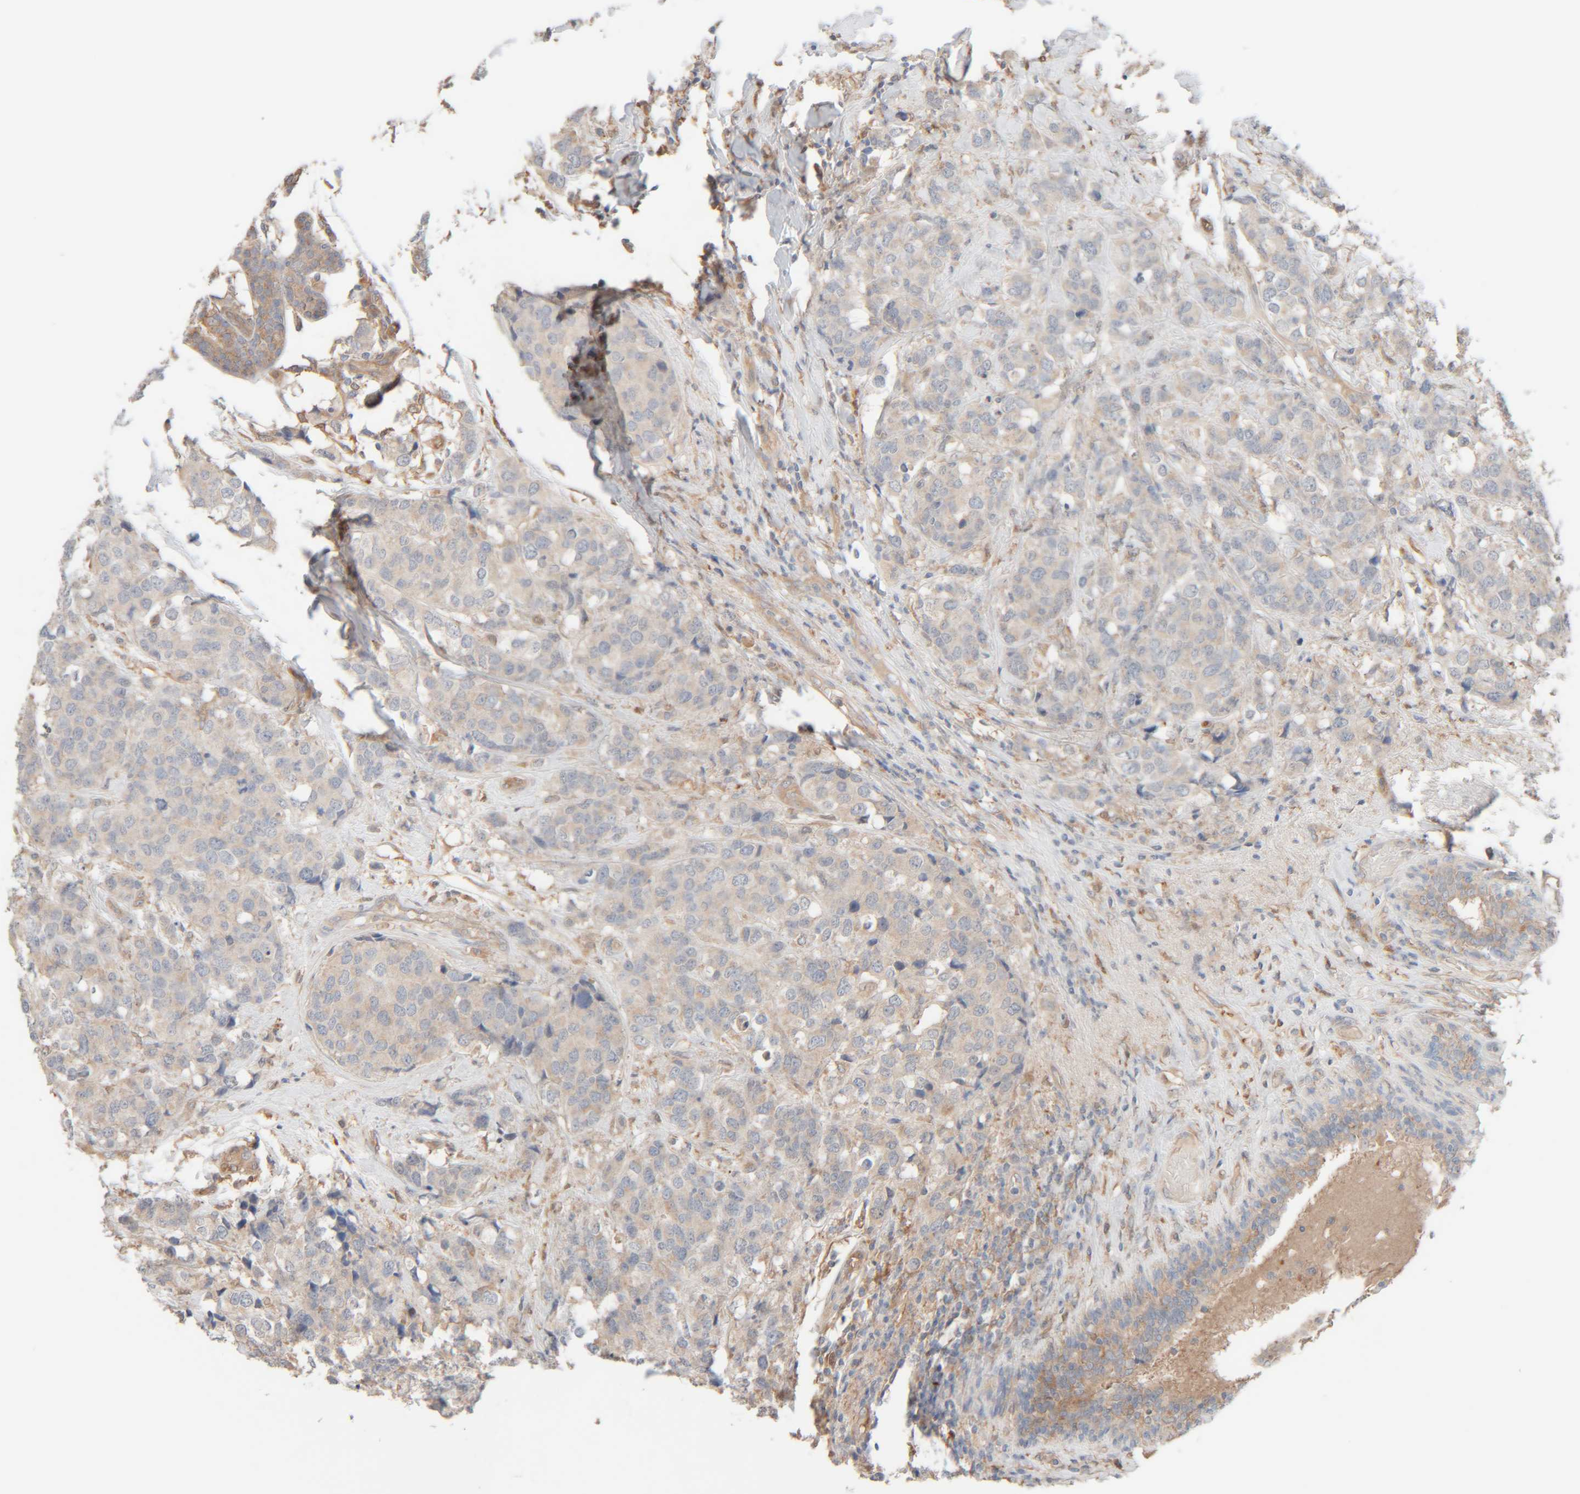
{"staining": {"intensity": "negative", "quantity": "none", "location": "none"}, "tissue": "breast cancer", "cell_type": "Tumor cells", "image_type": "cancer", "snomed": [{"axis": "morphology", "description": "Lobular carcinoma"}, {"axis": "topography", "description": "Breast"}], "caption": "Immunohistochemical staining of human breast cancer shows no significant positivity in tumor cells.", "gene": "TMEM192", "patient": {"sex": "female", "age": 59}}